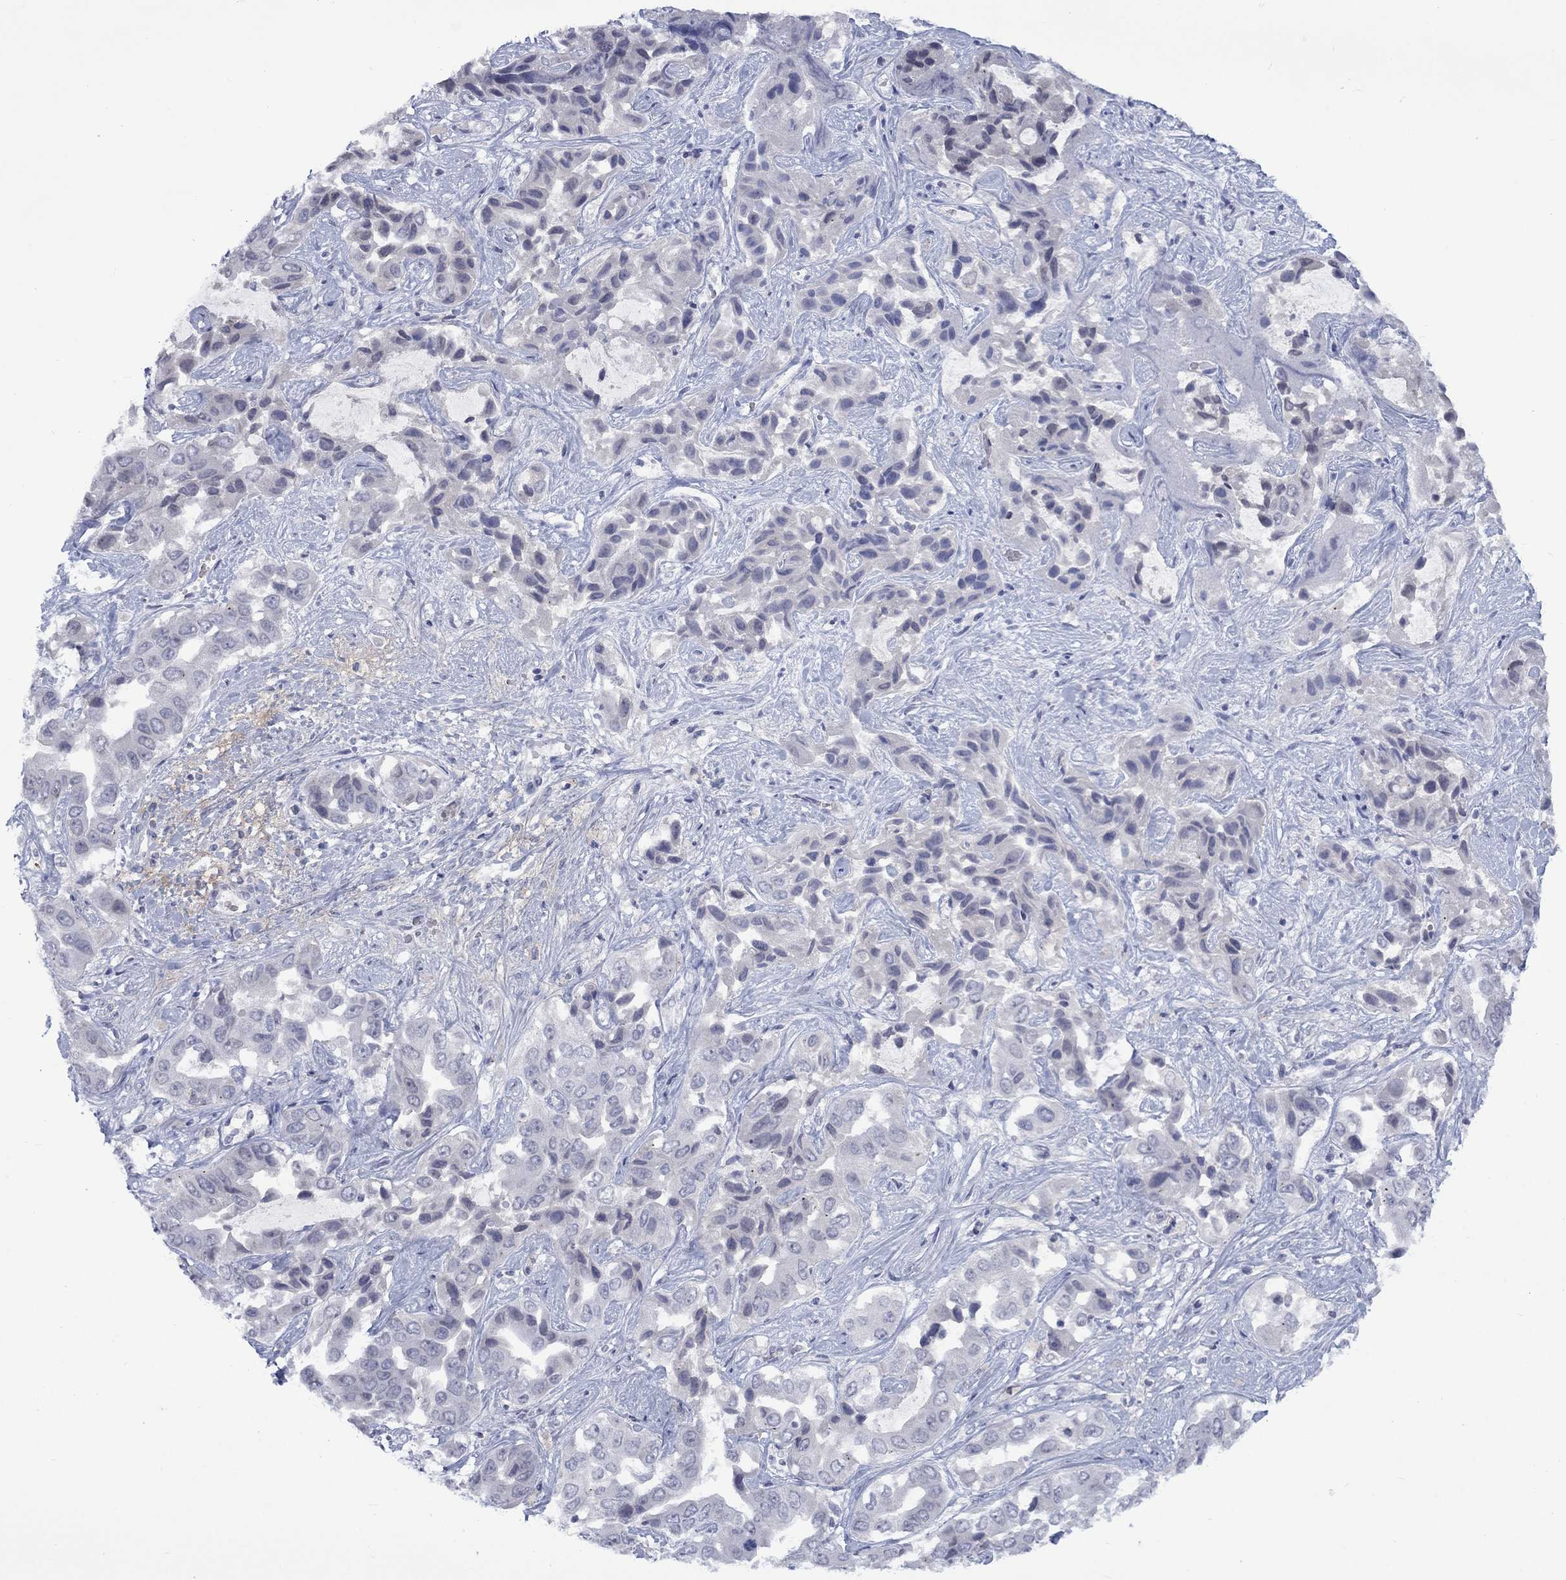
{"staining": {"intensity": "negative", "quantity": "none", "location": "none"}, "tissue": "liver cancer", "cell_type": "Tumor cells", "image_type": "cancer", "snomed": [{"axis": "morphology", "description": "Cholangiocarcinoma"}, {"axis": "topography", "description": "Liver"}], "caption": "High power microscopy image of an immunohistochemistry (IHC) micrograph of cholangiocarcinoma (liver), revealing no significant staining in tumor cells. (Stains: DAB immunohistochemistry (IHC) with hematoxylin counter stain, Microscopy: brightfield microscopy at high magnification).", "gene": "NSMF", "patient": {"sex": "female", "age": 52}}